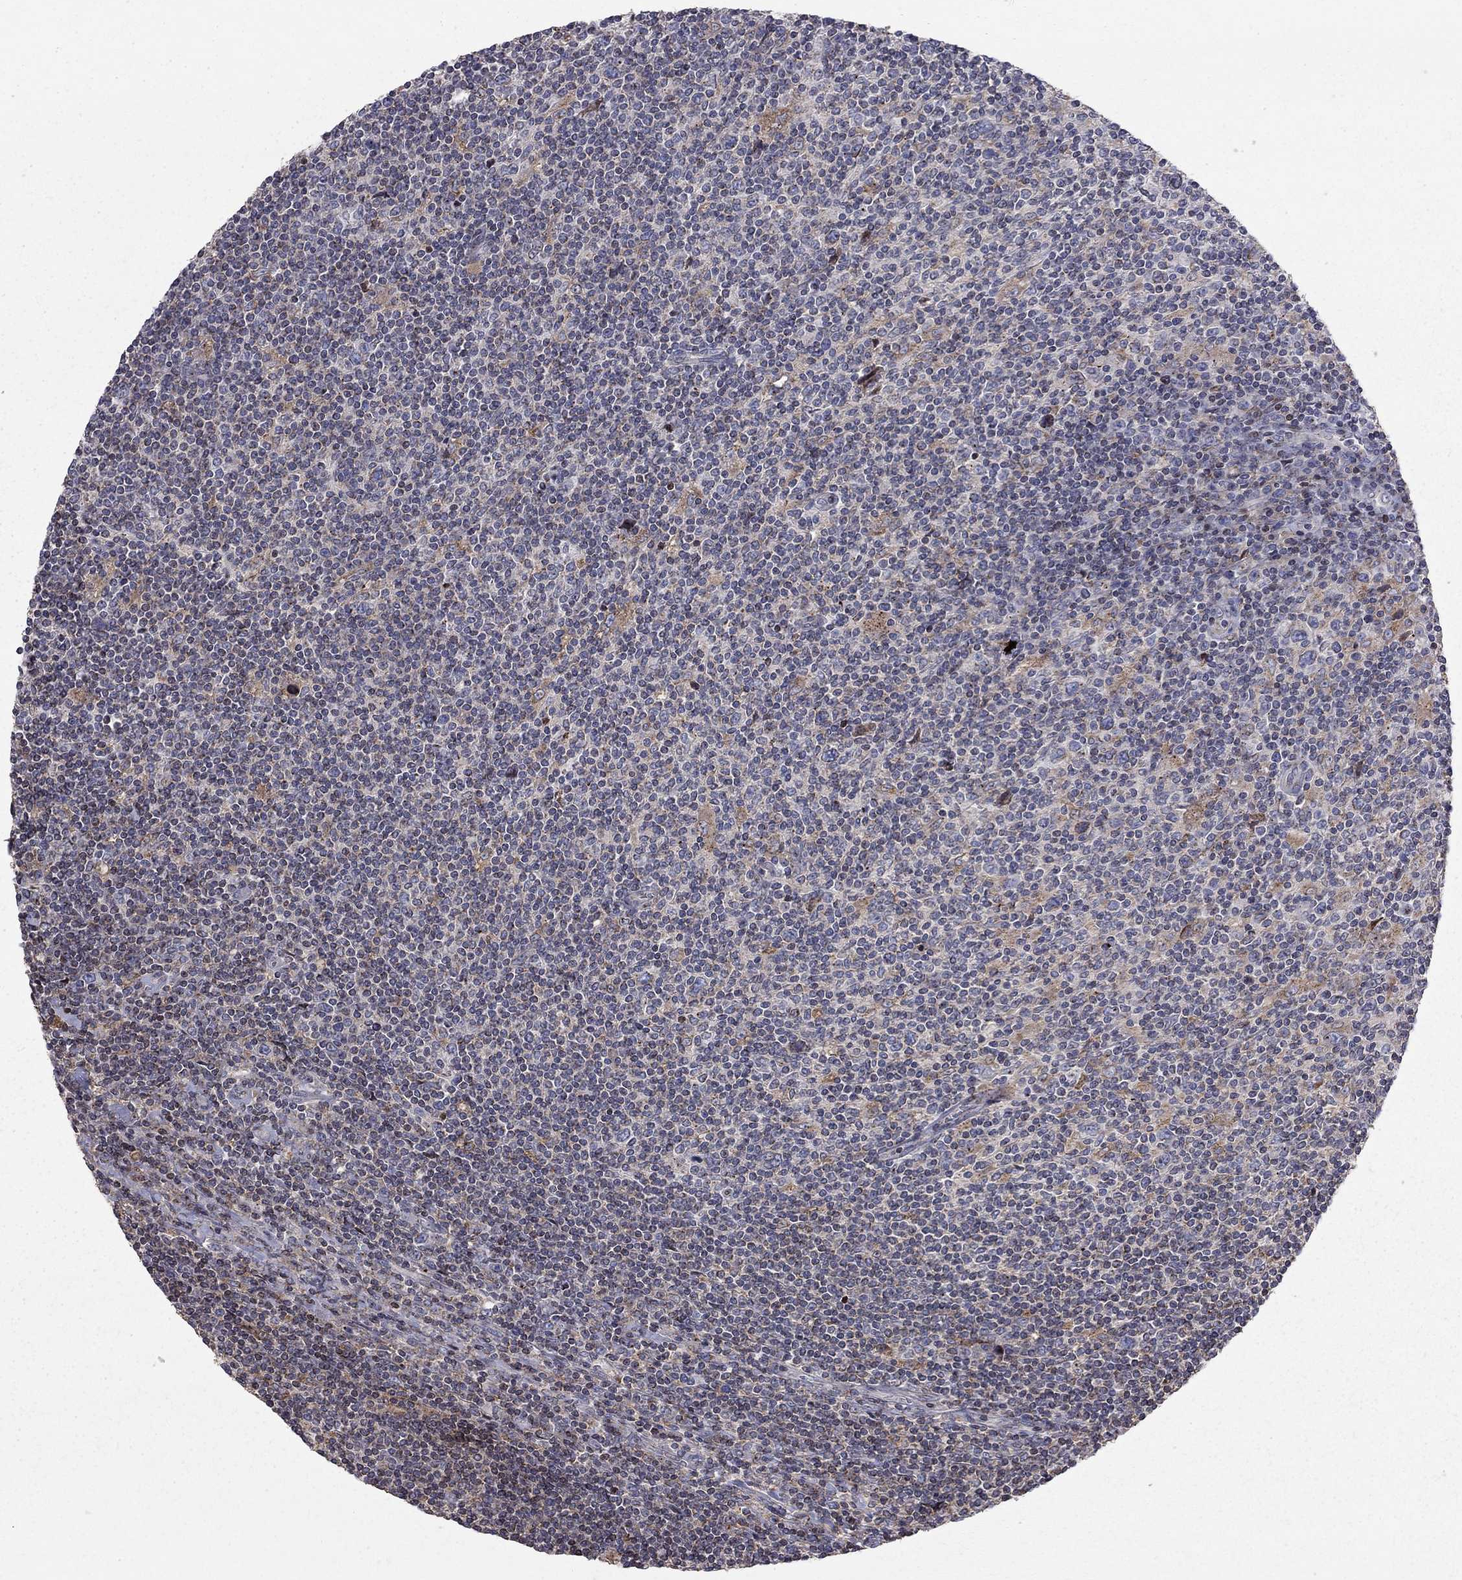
{"staining": {"intensity": "negative", "quantity": "none", "location": "none"}, "tissue": "lymphoma", "cell_type": "Tumor cells", "image_type": "cancer", "snomed": [{"axis": "morphology", "description": "Hodgkin's disease, NOS"}, {"axis": "topography", "description": "Lymph node"}], "caption": "Hodgkin's disease stained for a protein using immunohistochemistry exhibits no positivity tumor cells.", "gene": "ERN2", "patient": {"sex": "male", "age": 40}}